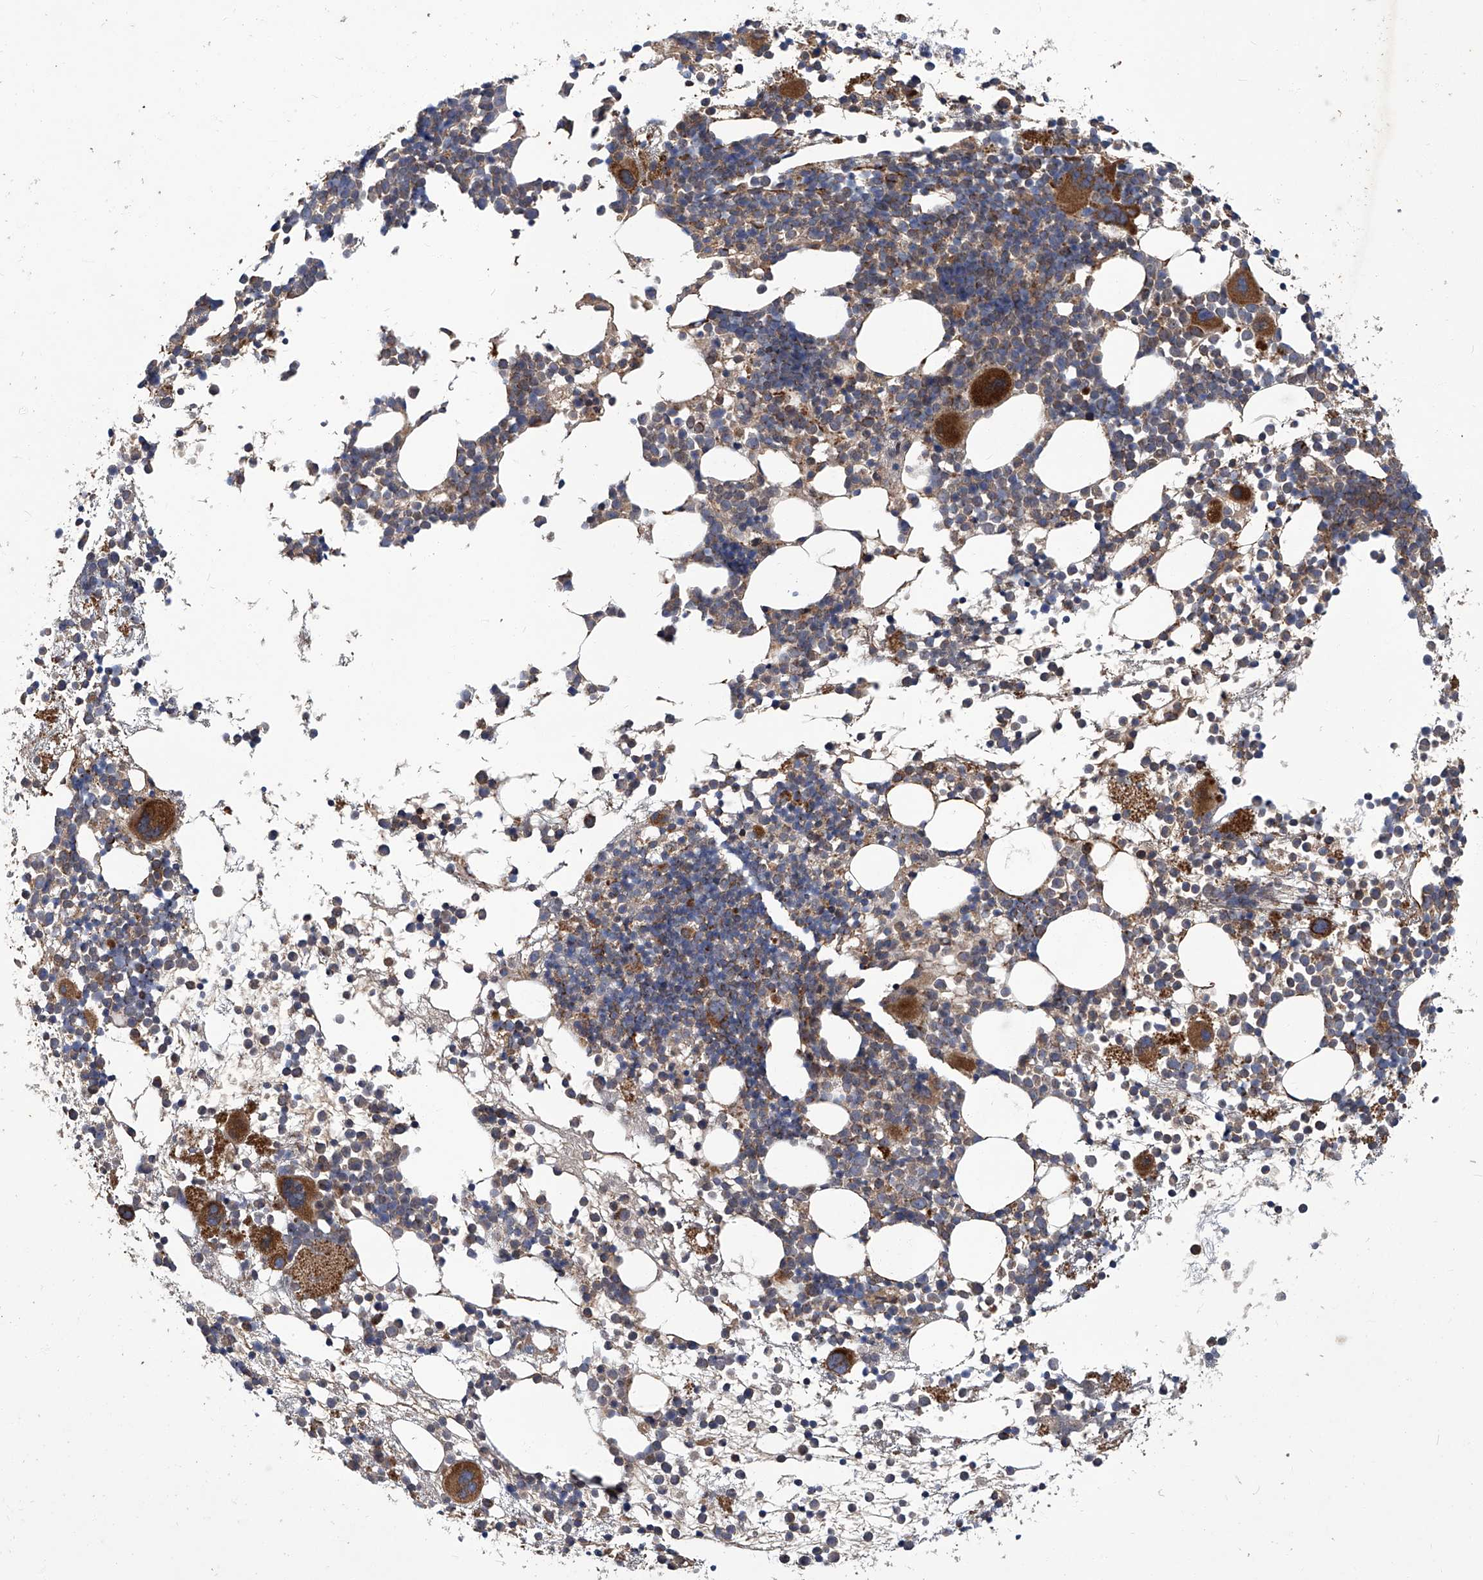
{"staining": {"intensity": "moderate", "quantity": "25%-75%", "location": "cytoplasmic/membranous"}, "tissue": "bone marrow", "cell_type": "Hematopoietic cells", "image_type": "normal", "snomed": [{"axis": "morphology", "description": "Normal tissue, NOS"}, {"axis": "topography", "description": "Bone marrow"}], "caption": "Immunohistochemical staining of unremarkable bone marrow demonstrates medium levels of moderate cytoplasmic/membranous positivity in about 25%-75% of hematopoietic cells.", "gene": "TNFRSF13B", "patient": {"sex": "female", "age": 57}}